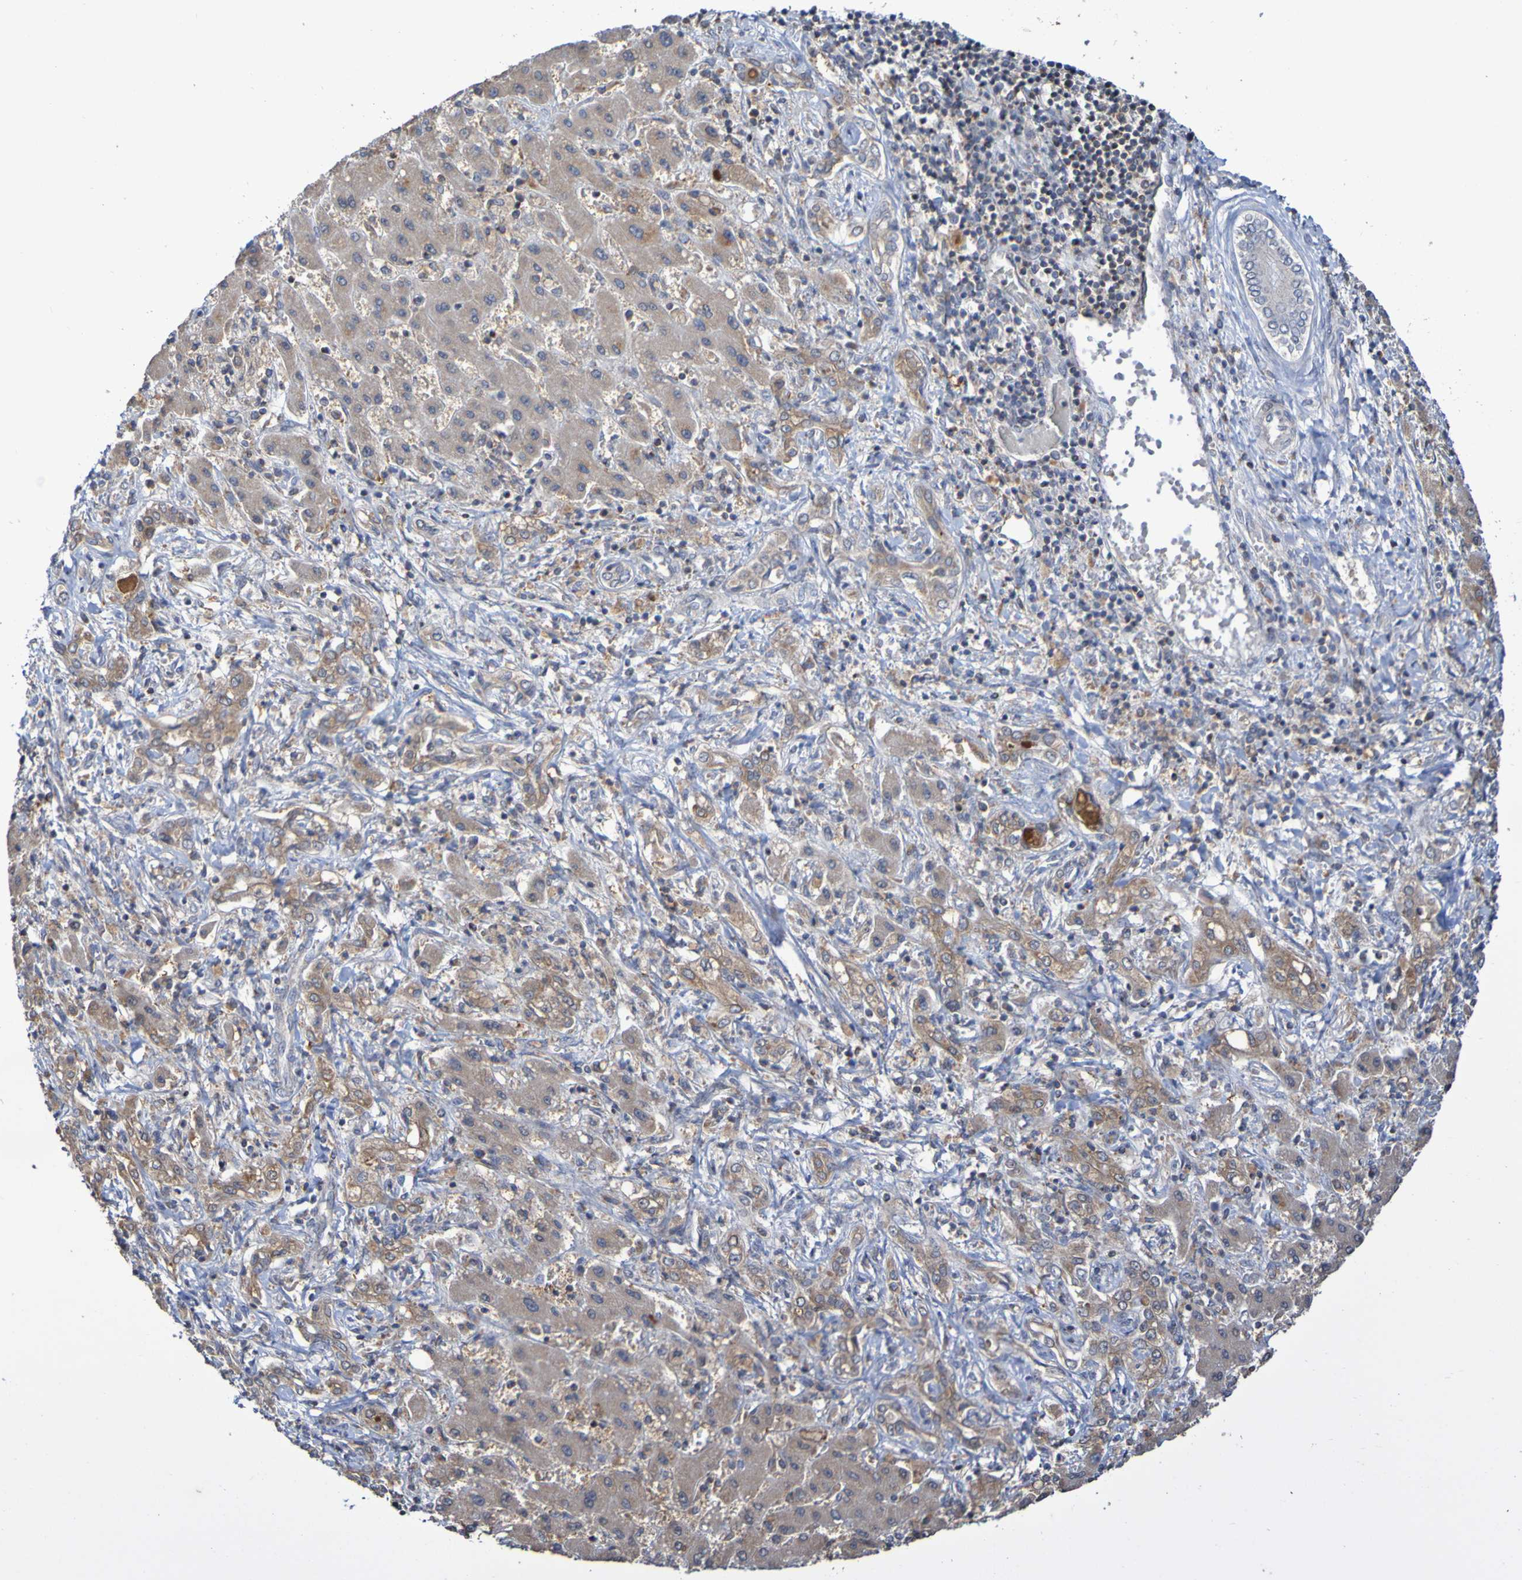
{"staining": {"intensity": "moderate", "quantity": ">75%", "location": "cytoplasmic/membranous"}, "tissue": "liver cancer", "cell_type": "Tumor cells", "image_type": "cancer", "snomed": [{"axis": "morphology", "description": "Cholangiocarcinoma"}, {"axis": "topography", "description": "Liver"}], "caption": "Immunohistochemistry (IHC) photomicrograph of liver cancer stained for a protein (brown), which reveals medium levels of moderate cytoplasmic/membranous positivity in approximately >75% of tumor cells.", "gene": "C3orf18", "patient": {"sex": "male", "age": 50}}